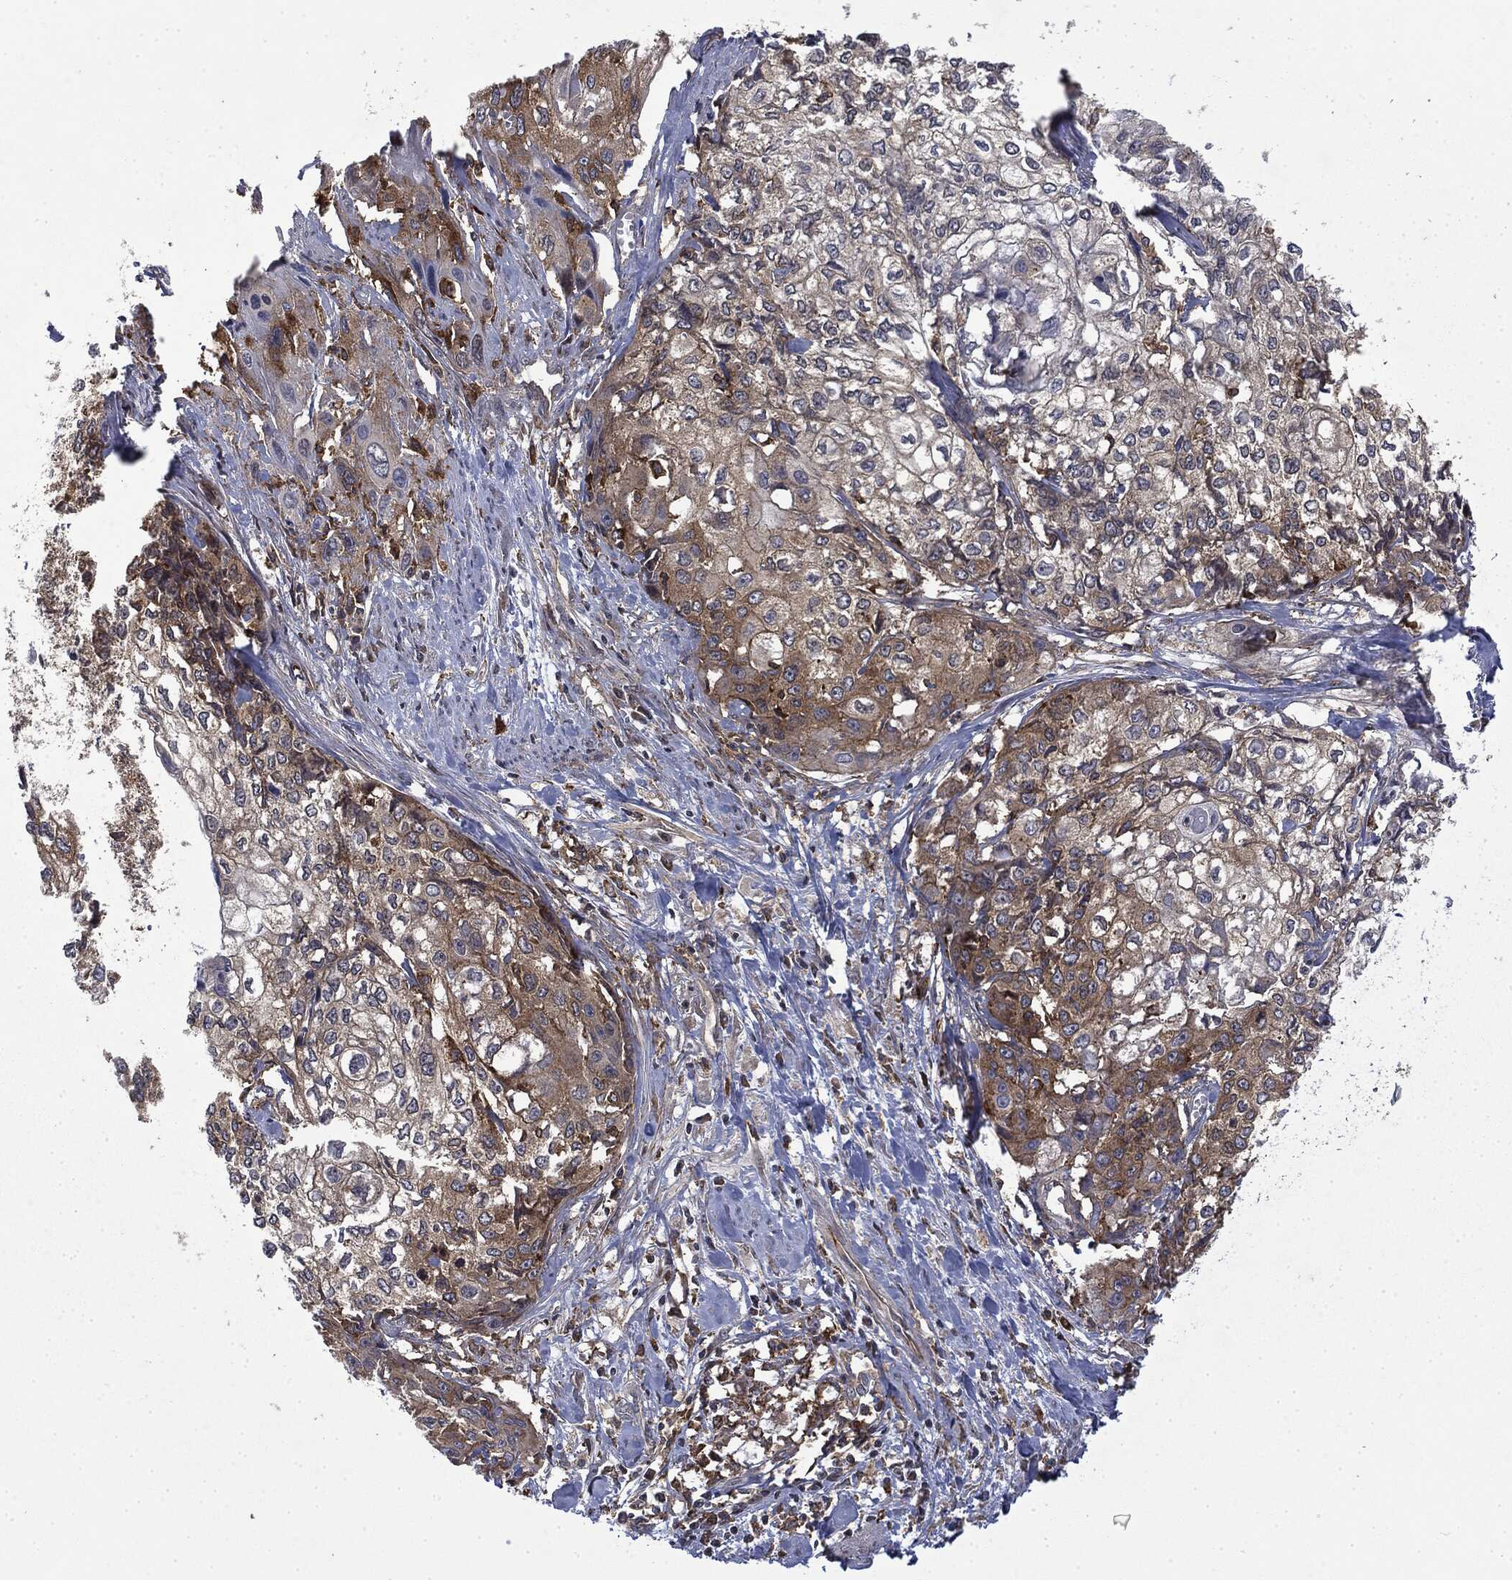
{"staining": {"intensity": "moderate", "quantity": "25%-75%", "location": "cytoplasmic/membranous"}, "tissue": "cervical cancer", "cell_type": "Tumor cells", "image_type": "cancer", "snomed": [{"axis": "morphology", "description": "Squamous cell carcinoma, NOS"}, {"axis": "topography", "description": "Cervix"}], "caption": "Tumor cells show moderate cytoplasmic/membranous positivity in approximately 25%-75% of cells in cervical cancer.", "gene": "SNX5", "patient": {"sex": "female", "age": 58}}